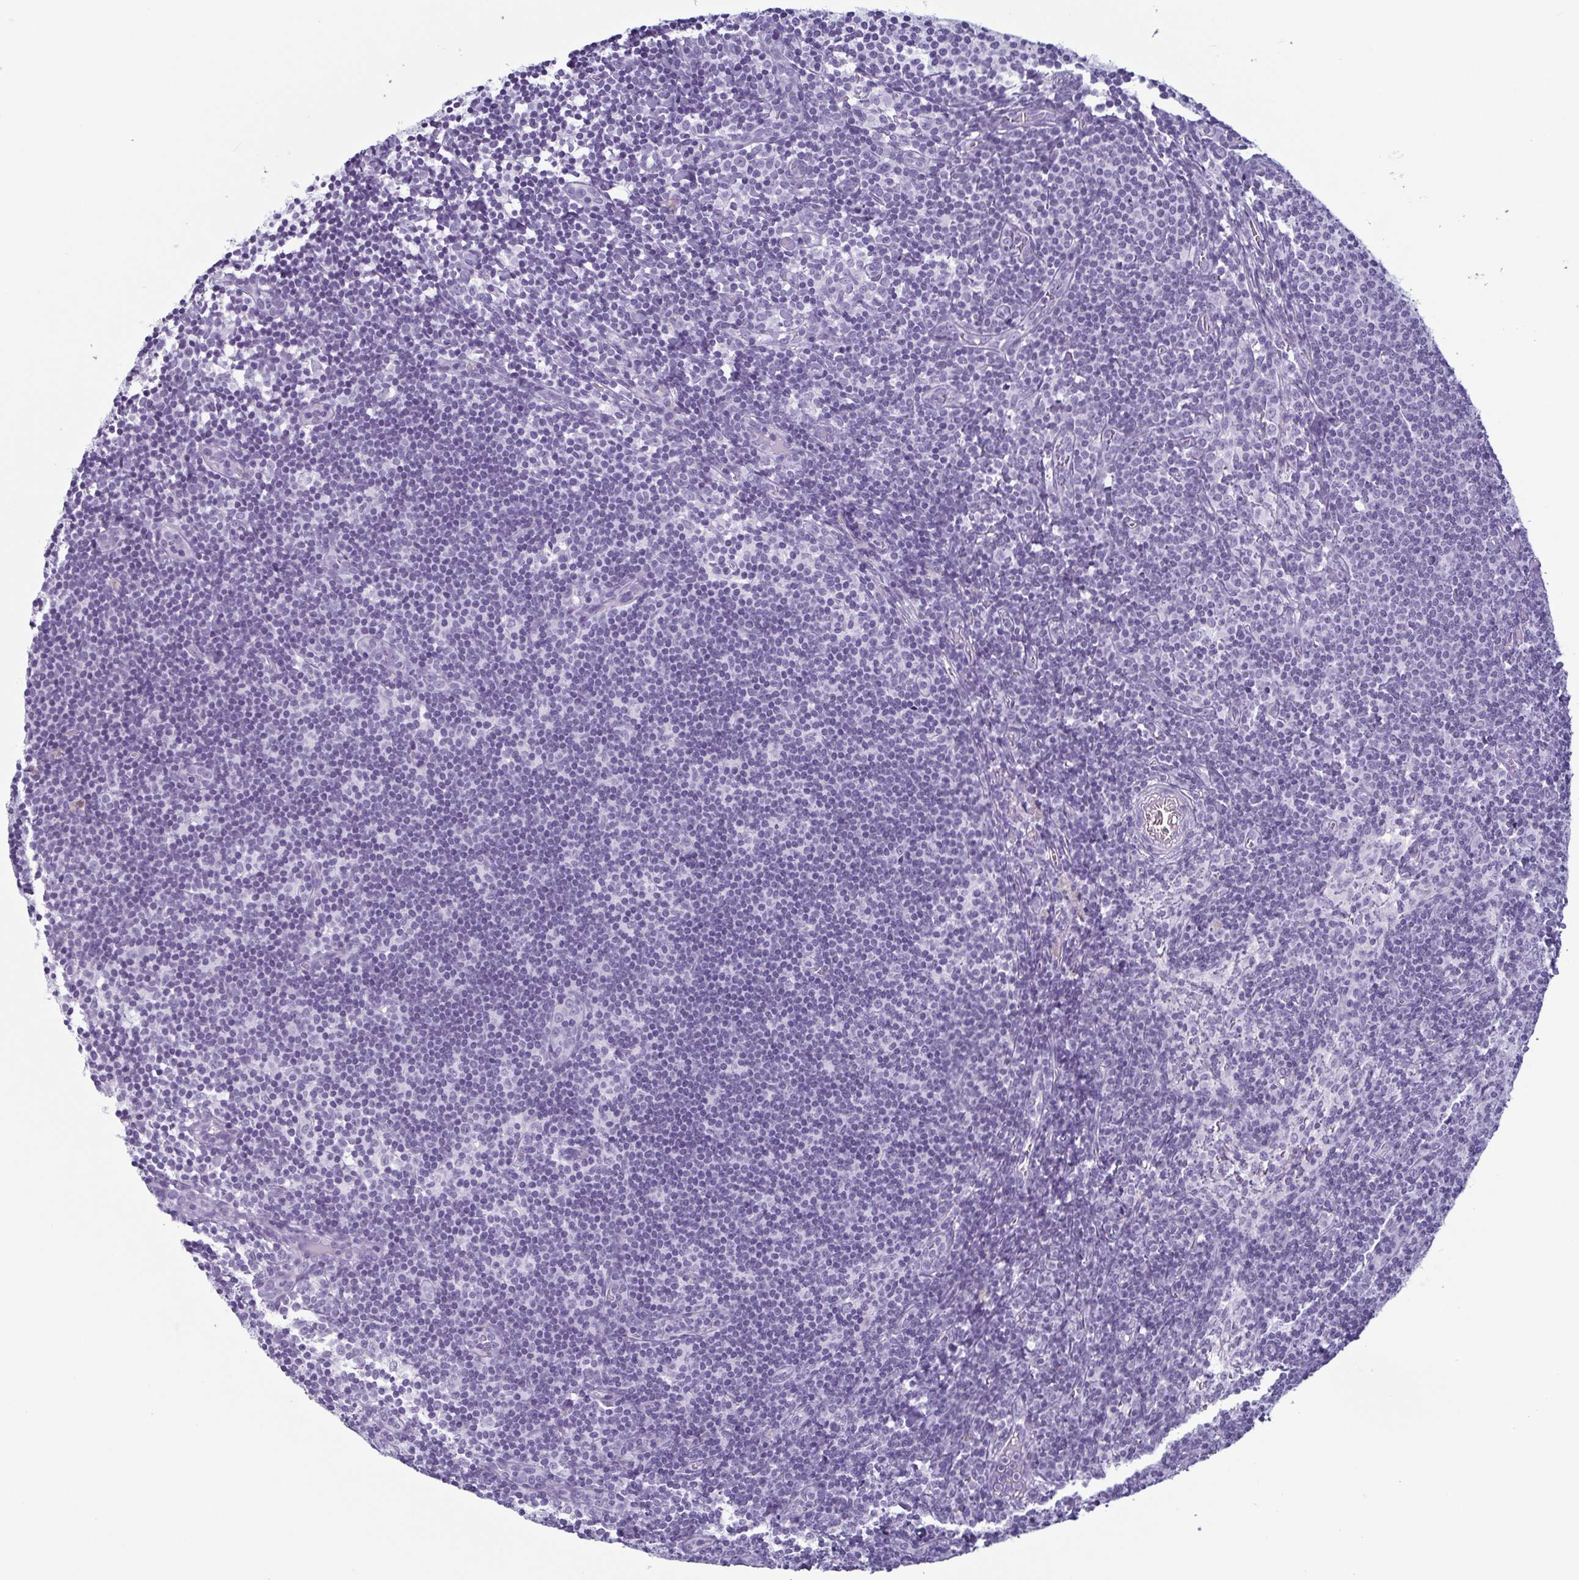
{"staining": {"intensity": "negative", "quantity": "none", "location": "none"}, "tissue": "lymph node", "cell_type": "Germinal center cells", "image_type": "normal", "snomed": [{"axis": "morphology", "description": "Normal tissue, NOS"}, {"axis": "topography", "description": "Lymph node"}], "caption": "Immunohistochemical staining of unremarkable lymph node reveals no significant positivity in germinal center cells. (Stains: DAB (3,3'-diaminobenzidine) IHC with hematoxylin counter stain, Microscopy: brightfield microscopy at high magnification).", "gene": "KRT10", "patient": {"sex": "female", "age": 41}}